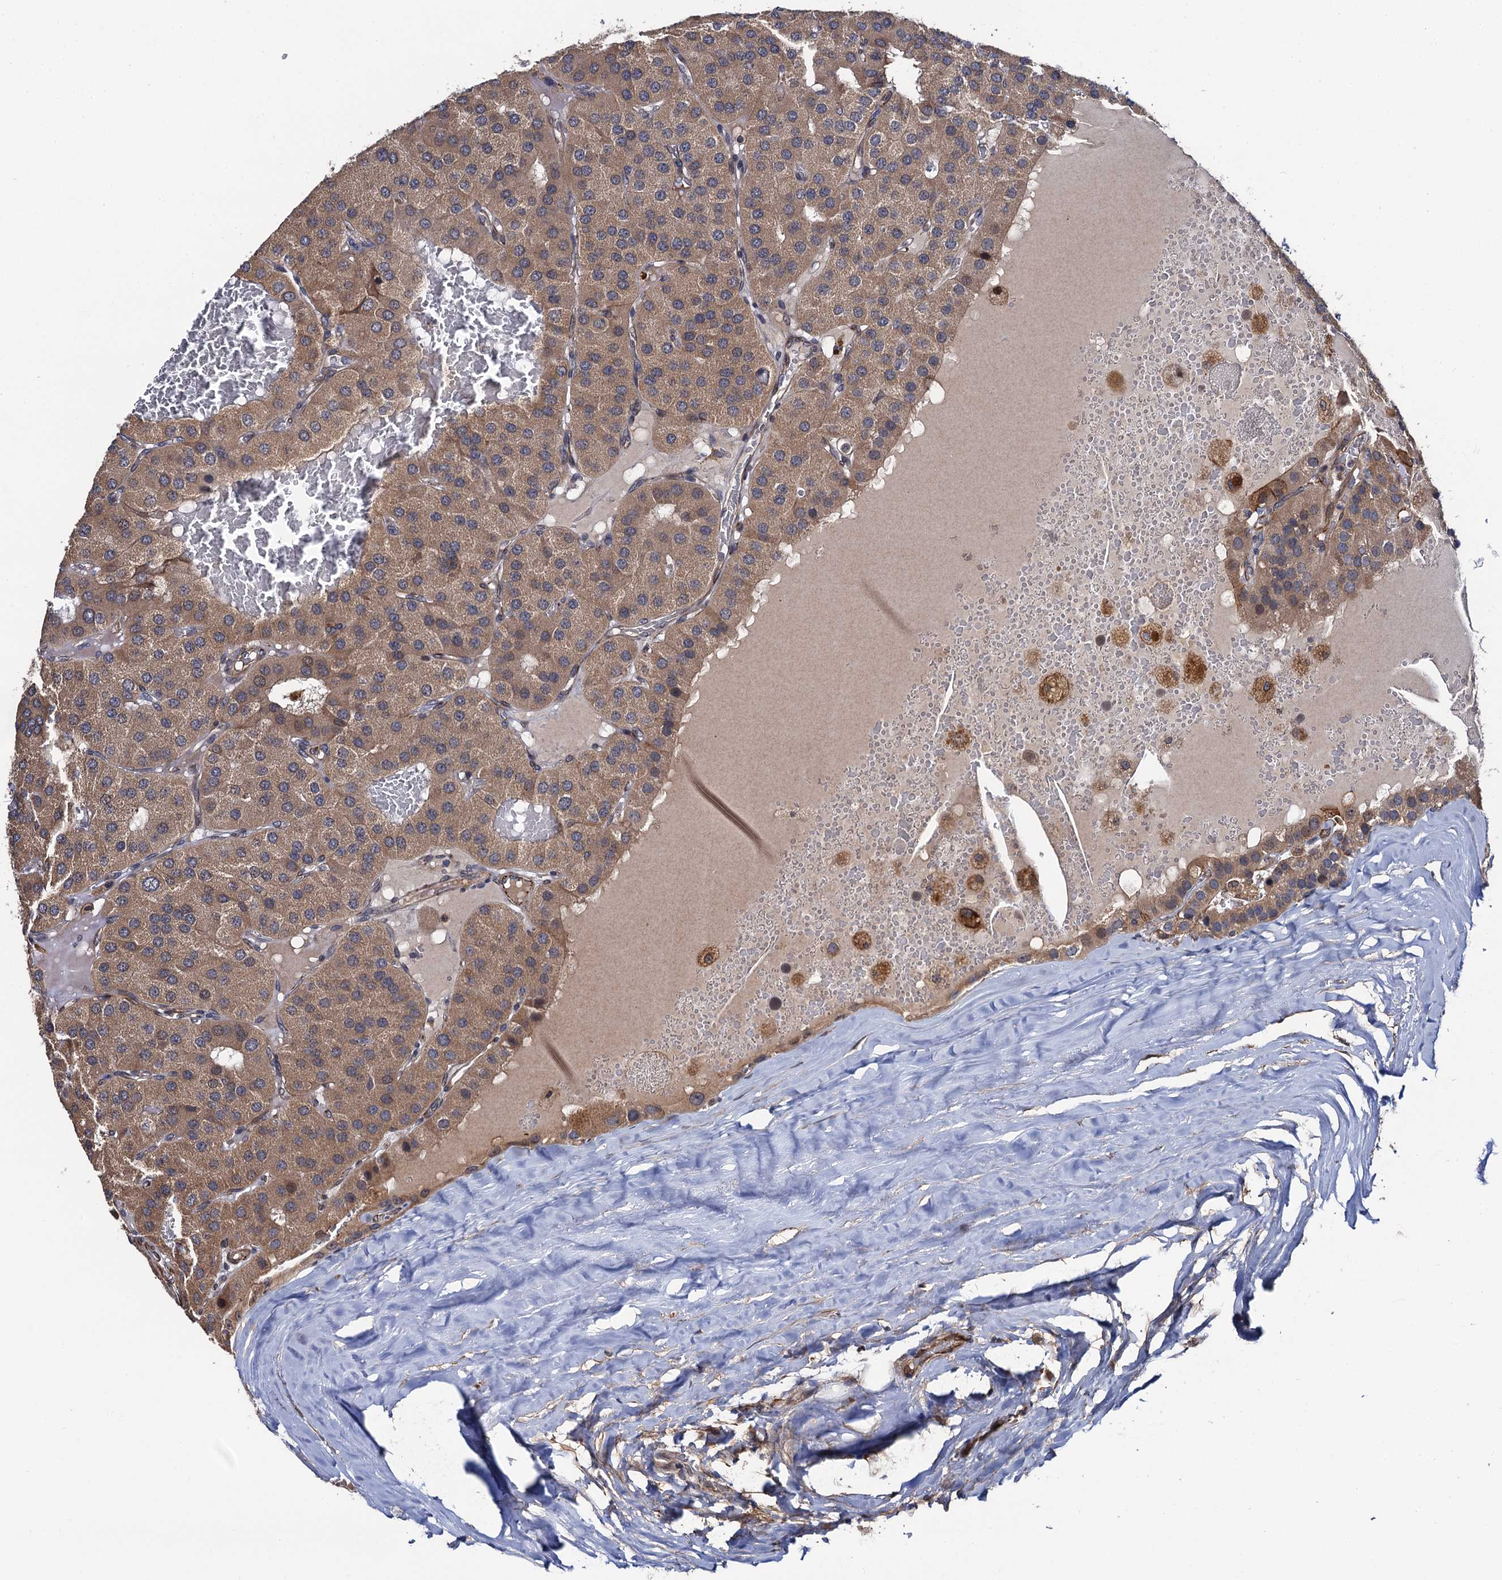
{"staining": {"intensity": "weak", "quantity": ">75%", "location": "cytoplasmic/membranous"}, "tissue": "parathyroid gland", "cell_type": "Glandular cells", "image_type": "normal", "snomed": [{"axis": "morphology", "description": "Normal tissue, NOS"}, {"axis": "morphology", "description": "Adenoma, NOS"}, {"axis": "topography", "description": "Parathyroid gland"}], "caption": "A low amount of weak cytoplasmic/membranous expression is appreciated in about >75% of glandular cells in unremarkable parathyroid gland. (Stains: DAB in brown, nuclei in blue, Microscopy: brightfield microscopy at high magnification).", "gene": "FSIP1", "patient": {"sex": "female", "age": 86}}